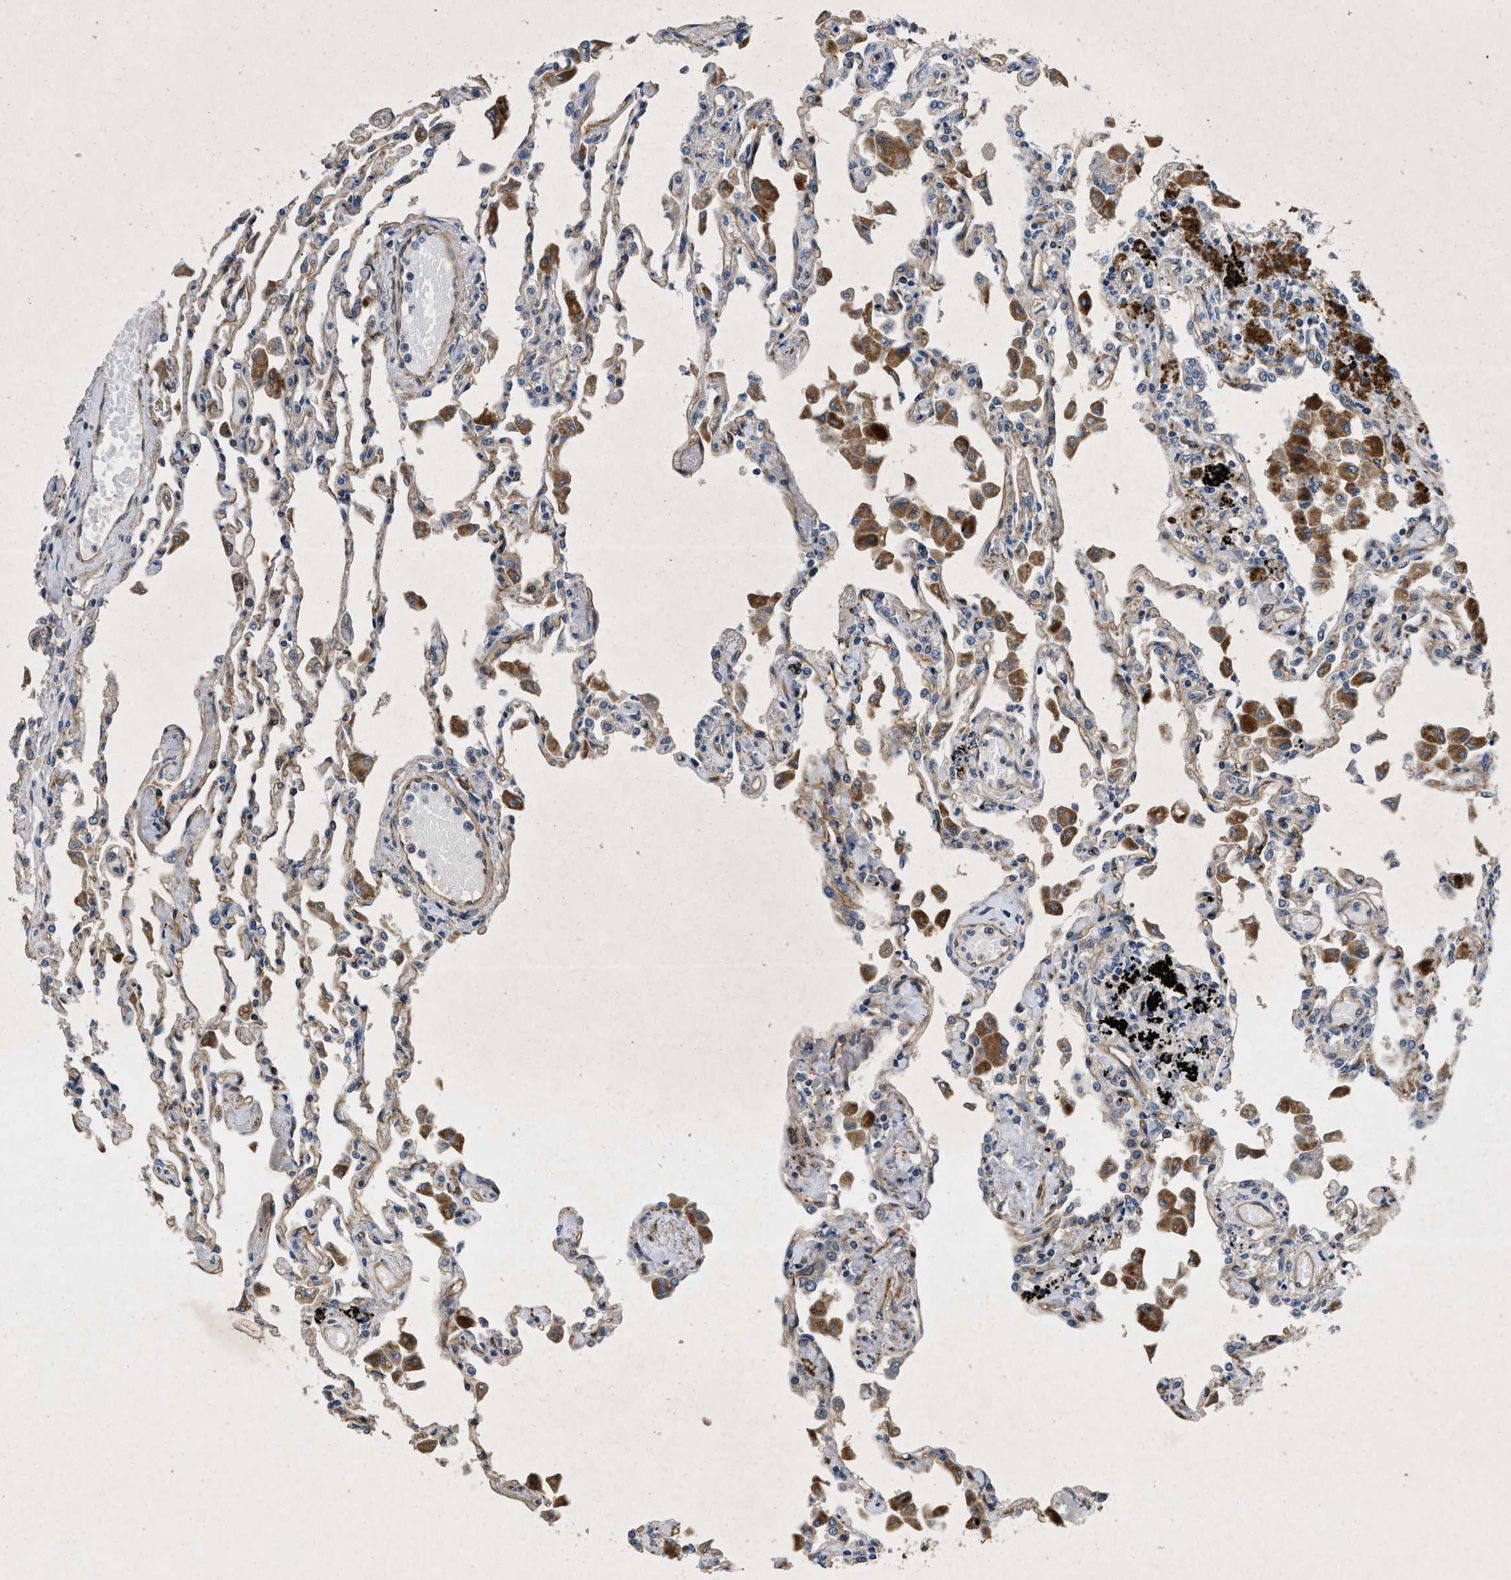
{"staining": {"intensity": "weak", "quantity": "<25%", "location": "cytoplasmic/membranous"}, "tissue": "lung", "cell_type": "Alveolar cells", "image_type": "normal", "snomed": [{"axis": "morphology", "description": "Normal tissue, NOS"}, {"axis": "topography", "description": "Bronchus"}, {"axis": "topography", "description": "Lung"}], "caption": "Immunohistochemistry (IHC) of unremarkable human lung shows no expression in alveolar cells. (Stains: DAB immunohistochemistry with hematoxylin counter stain, Microscopy: brightfield microscopy at high magnification).", "gene": "HSPA12B", "patient": {"sex": "female", "age": 49}}